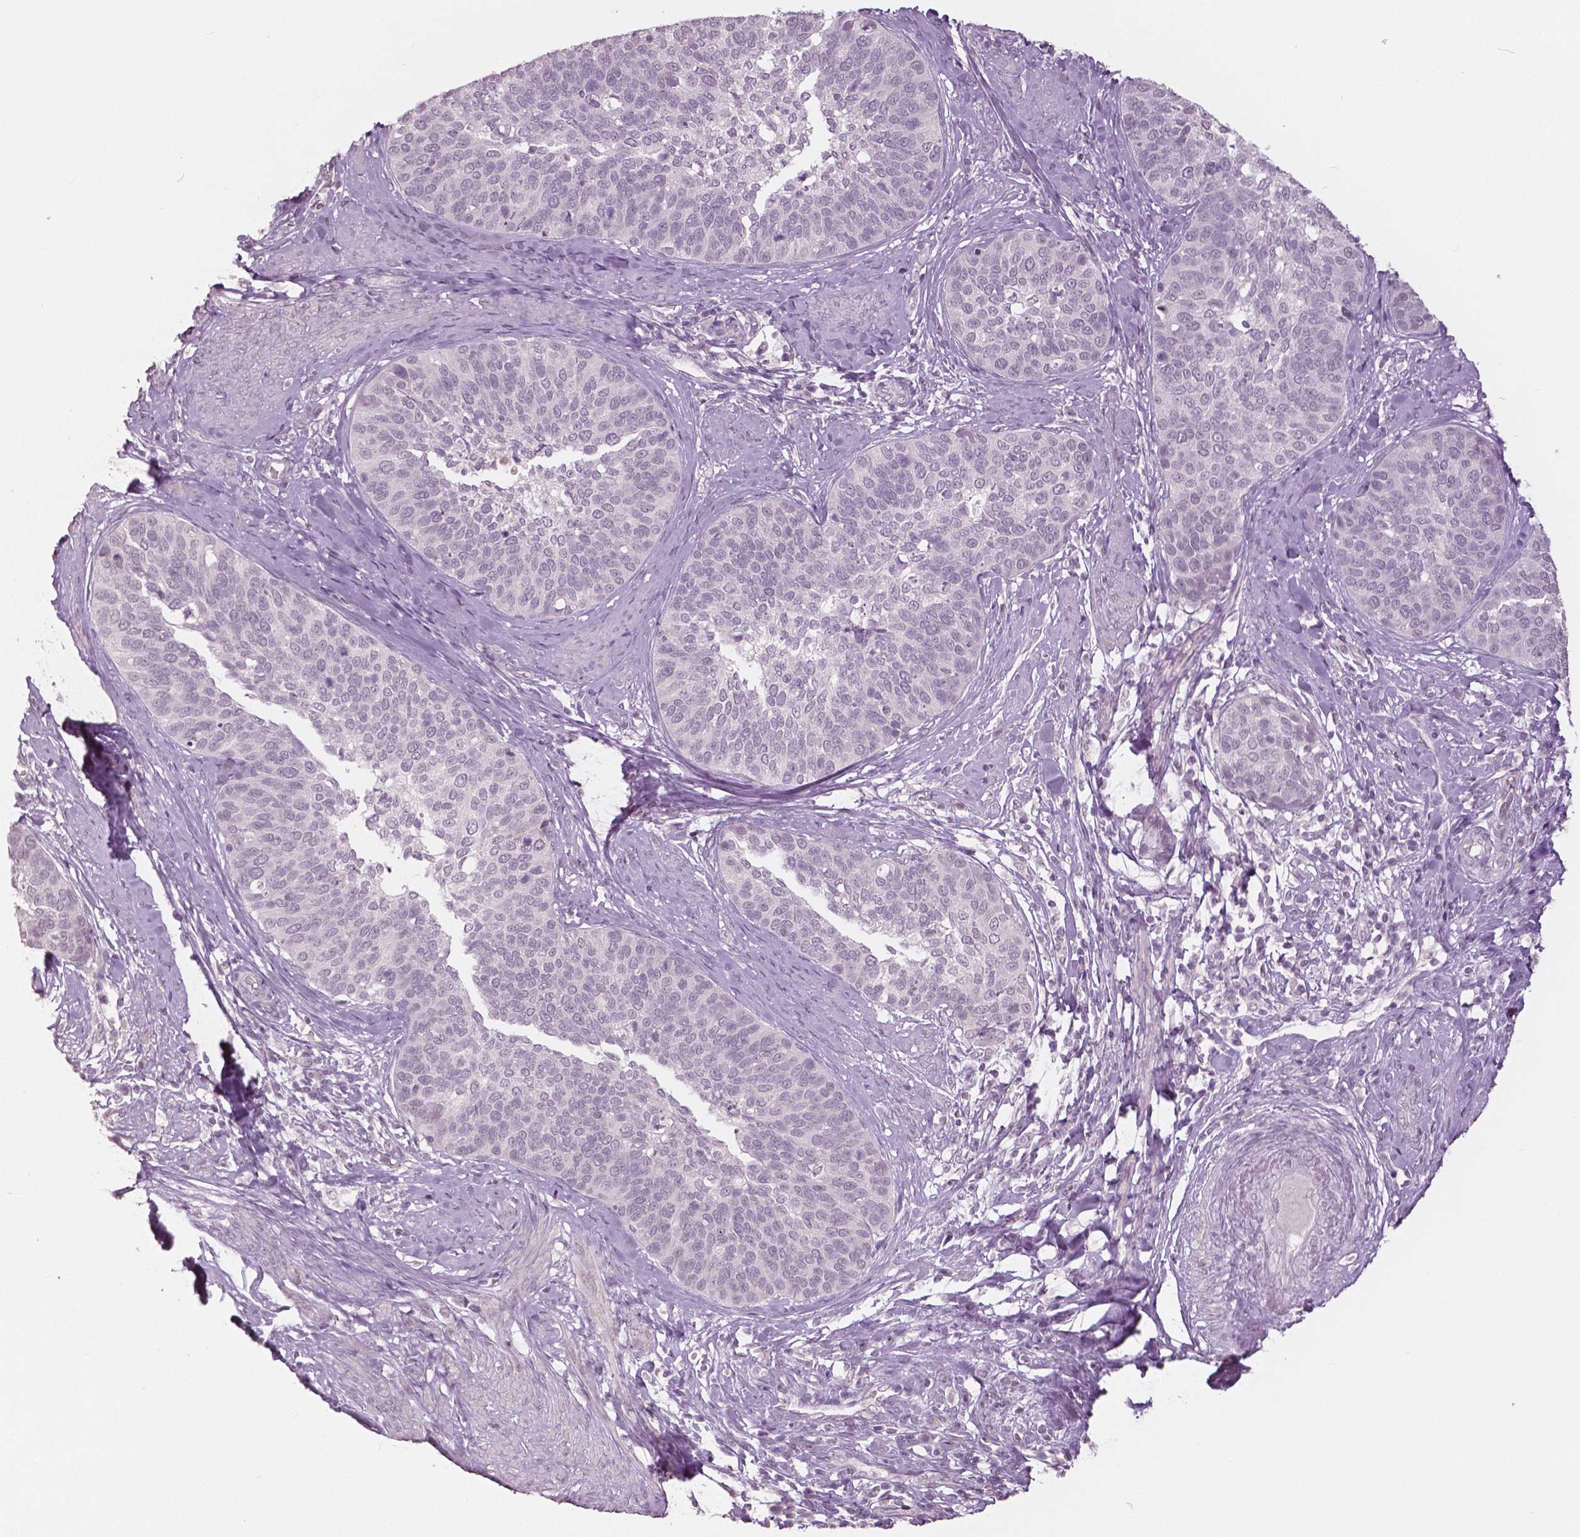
{"staining": {"intensity": "negative", "quantity": "none", "location": "none"}, "tissue": "cervical cancer", "cell_type": "Tumor cells", "image_type": "cancer", "snomed": [{"axis": "morphology", "description": "Squamous cell carcinoma, NOS"}, {"axis": "topography", "description": "Cervix"}], "caption": "This is an IHC histopathology image of cervical squamous cell carcinoma. There is no expression in tumor cells.", "gene": "NANOG", "patient": {"sex": "female", "age": 69}}